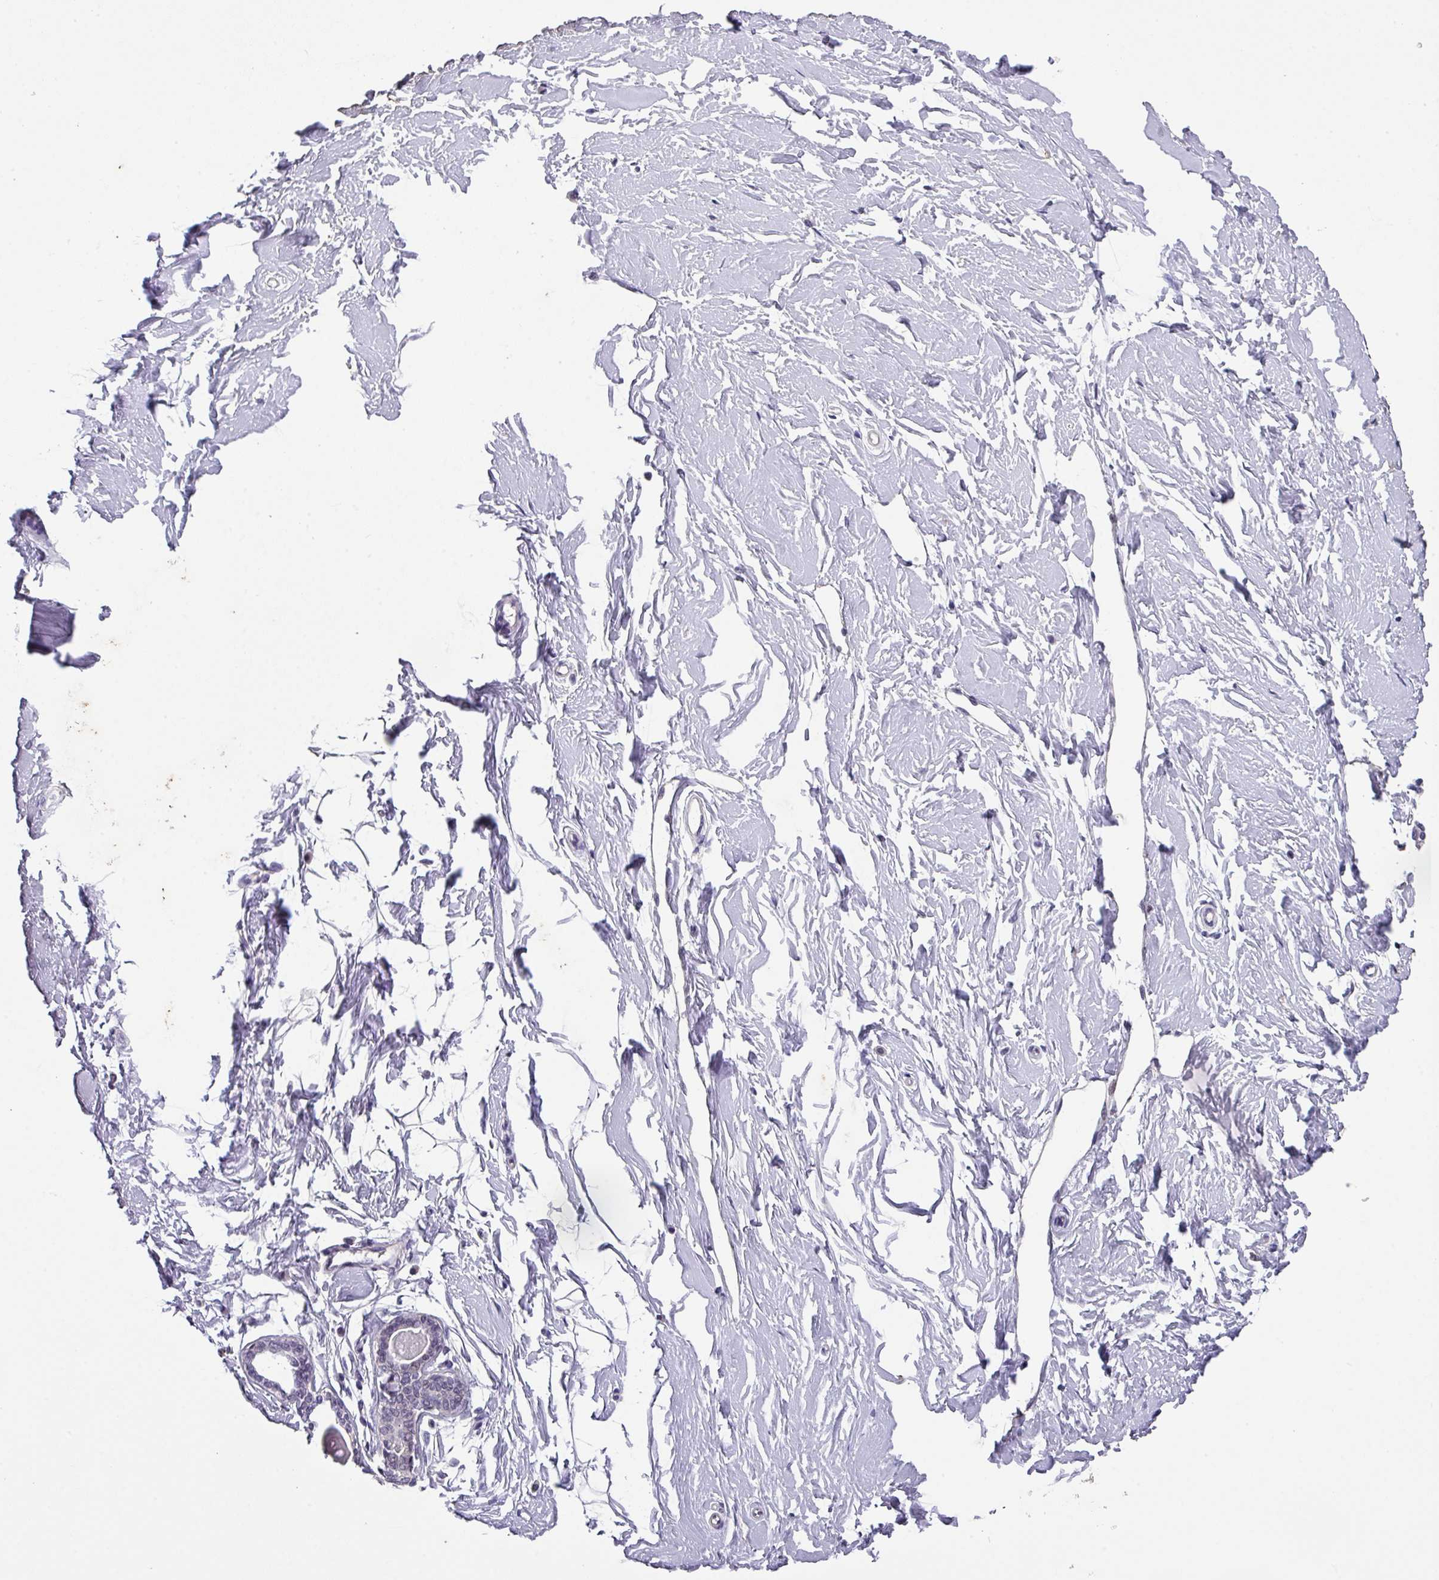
{"staining": {"intensity": "negative", "quantity": "none", "location": "none"}, "tissue": "breast", "cell_type": "Adipocytes", "image_type": "normal", "snomed": [{"axis": "morphology", "description": "Normal tissue, NOS"}, {"axis": "topography", "description": "Breast"}], "caption": "Protein analysis of benign breast demonstrates no significant staining in adipocytes. (Brightfield microscopy of DAB (3,3'-diaminobenzidine) immunohistochemistry at high magnification).", "gene": "ZFP3", "patient": {"sex": "female", "age": 23}}